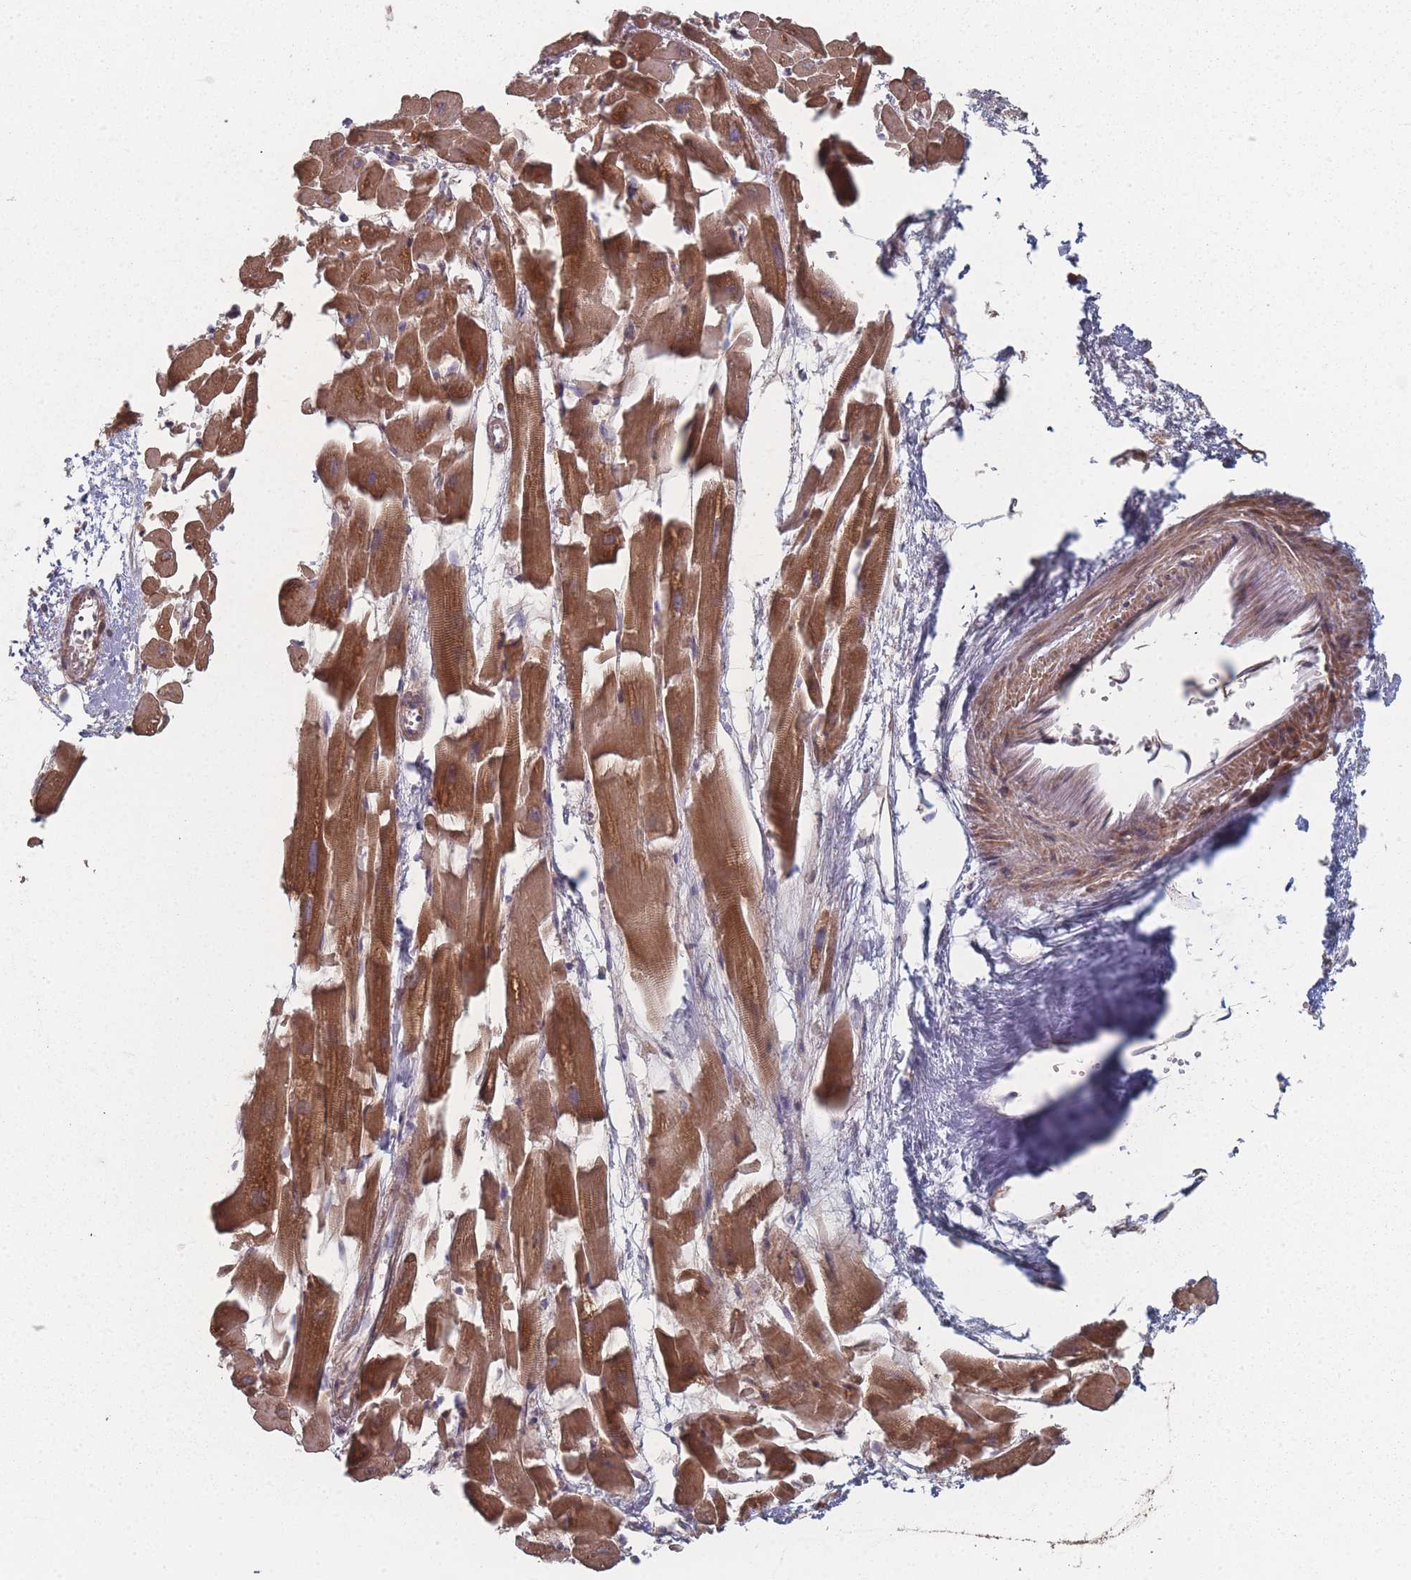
{"staining": {"intensity": "strong", "quantity": ">75%", "location": "cytoplasmic/membranous"}, "tissue": "heart muscle", "cell_type": "Cardiomyocytes", "image_type": "normal", "snomed": [{"axis": "morphology", "description": "Normal tissue, NOS"}, {"axis": "topography", "description": "Heart"}], "caption": "Strong cytoplasmic/membranous staining is identified in about >75% of cardiomyocytes in normal heart muscle.", "gene": "PSMB3", "patient": {"sex": "female", "age": 64}}